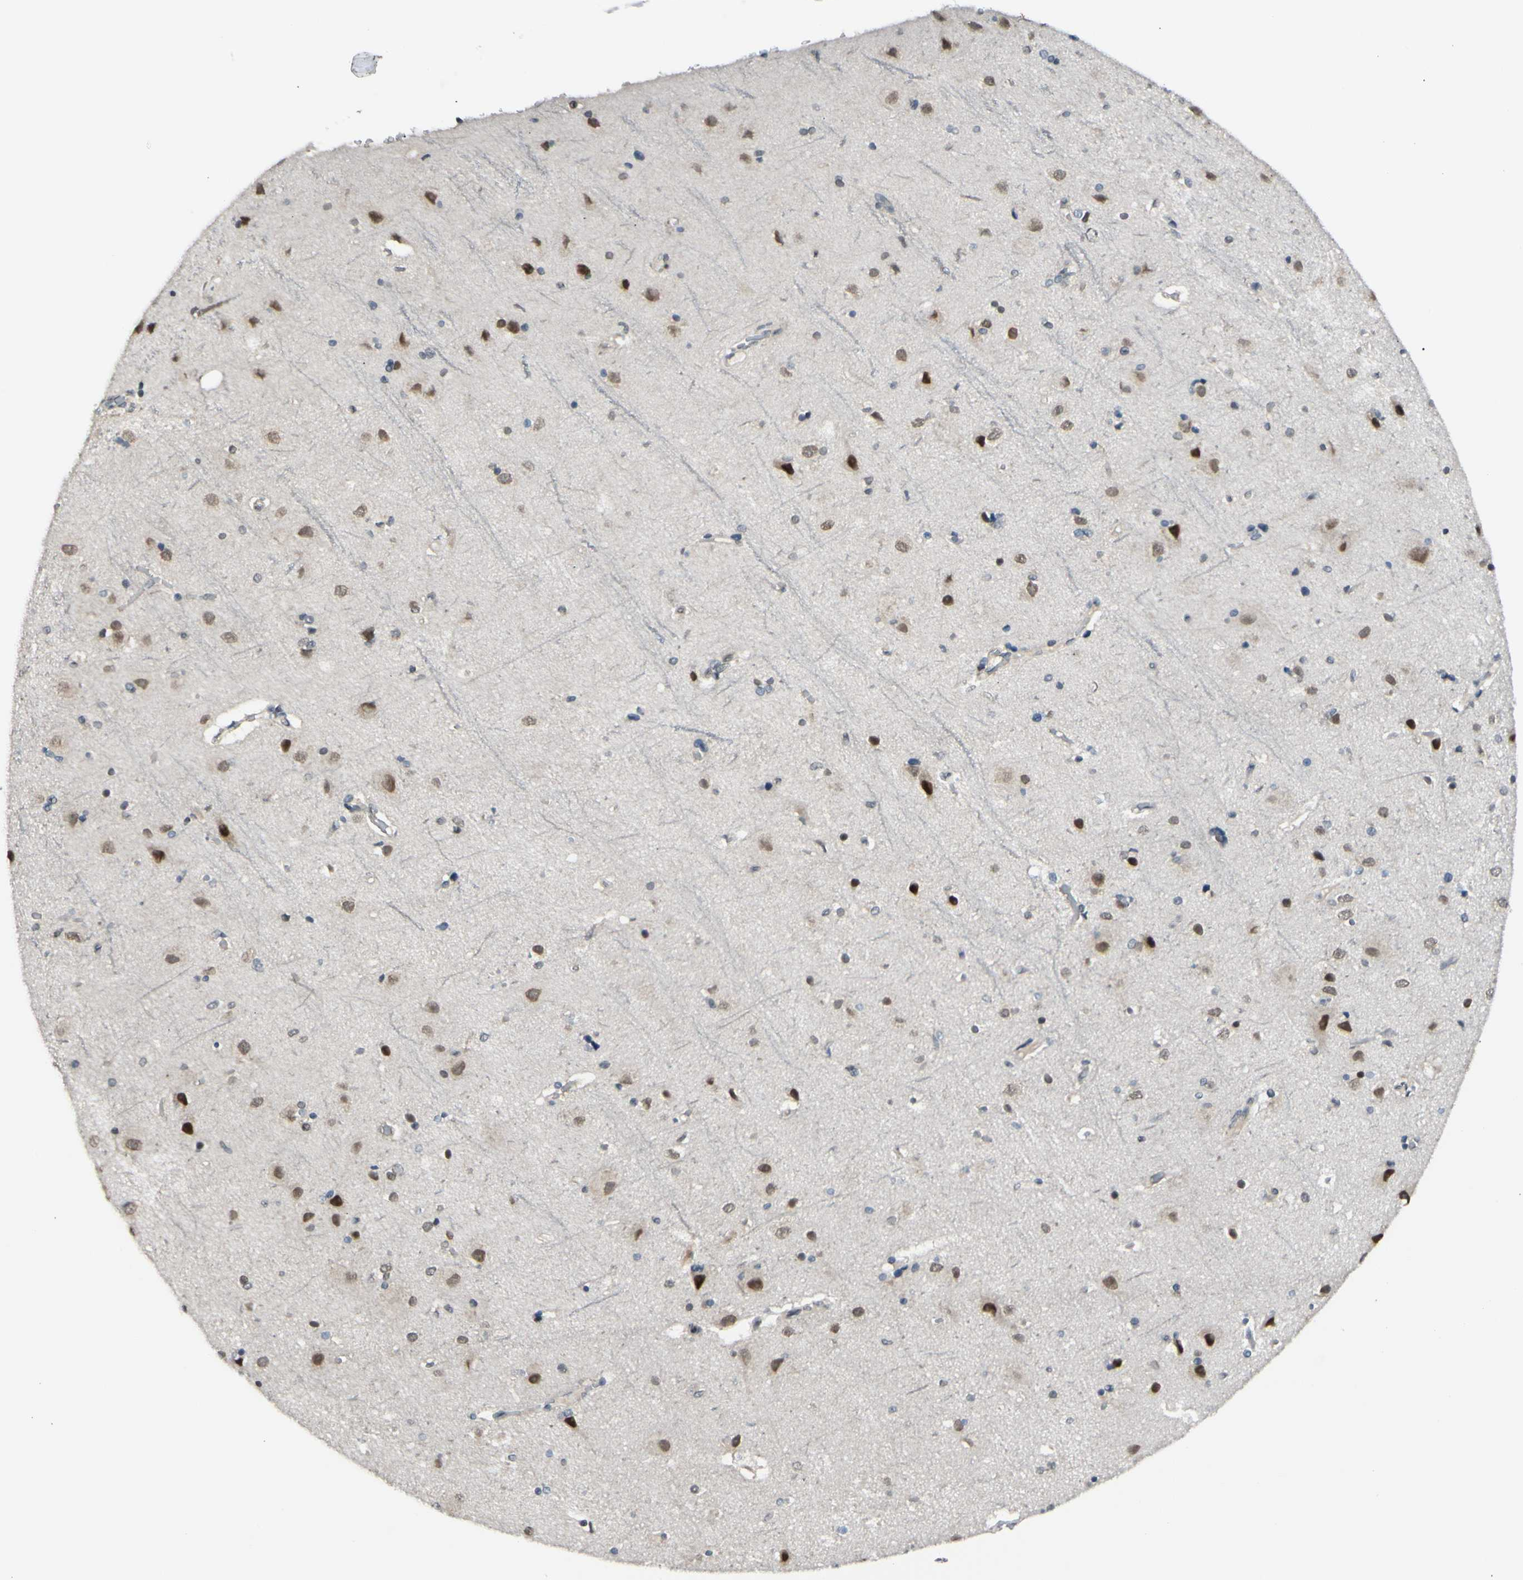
{"staining": {"intensity": "negative", "quantity": "none", "location": "none"}, "tissue": "cerebral cortex", "cell_type": "Endothelial cells", "image_type": "normal", "snomed": [{"axis": "morphology", "description": "Normal tissue, NOS"}, {"axis": "topography", "description": "Cerebral cortex"}], "caption": "IHC histopathology image of normal cerebral cortex: cerebral cortex stained with DAB (3,3'-diaminobenzidine) demonstrates no significant protein positivity in endothelial cells. (Stains: DAB (3,3'-diaminobenzidine) IHC with hematoxylin counter stain, Microscopy: brightfield microscopy at high magnification).", "gene": "BRMS1", "patient": {"sex": "female", "age": 54}}